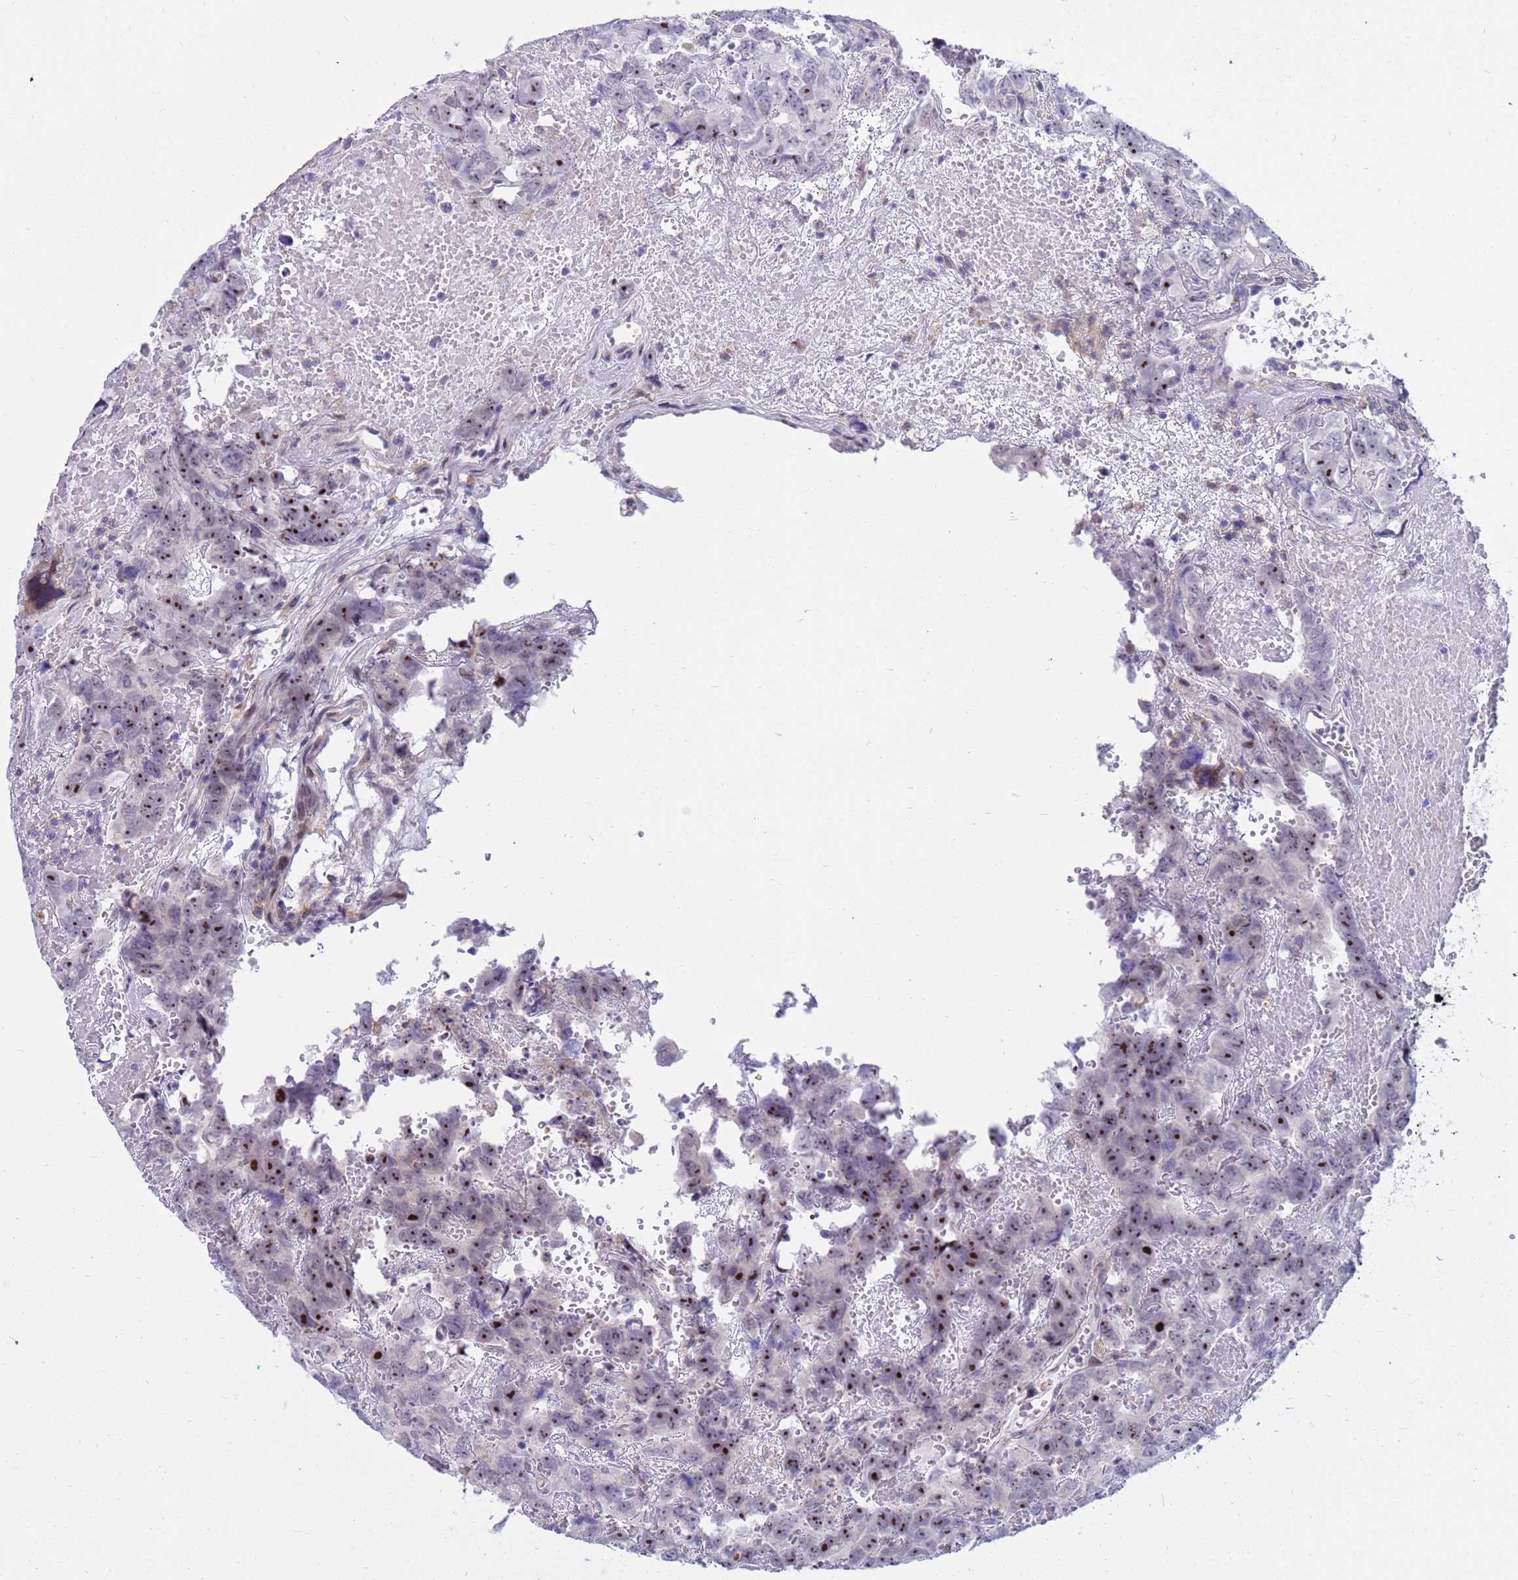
{"staining": {"intensity": "strong", "quantity": "25%-75%", "location": "nuclear"}, "tissue": "testis cancer", "cell_type": "Tumor cells", "image_type": "cancer", "snomed": [{"axis": "morphology", "description": "Carcinoma, Embryonal, NOS"}, {"axis": "topography", "description": "Testis"}], "caption": "Human testis embryonal carcinoma stained with a protein marker demonstrates strong staining in tumor cells.", "gene": "LRATD1", "patient": {"sex": "male", "age": 45}}